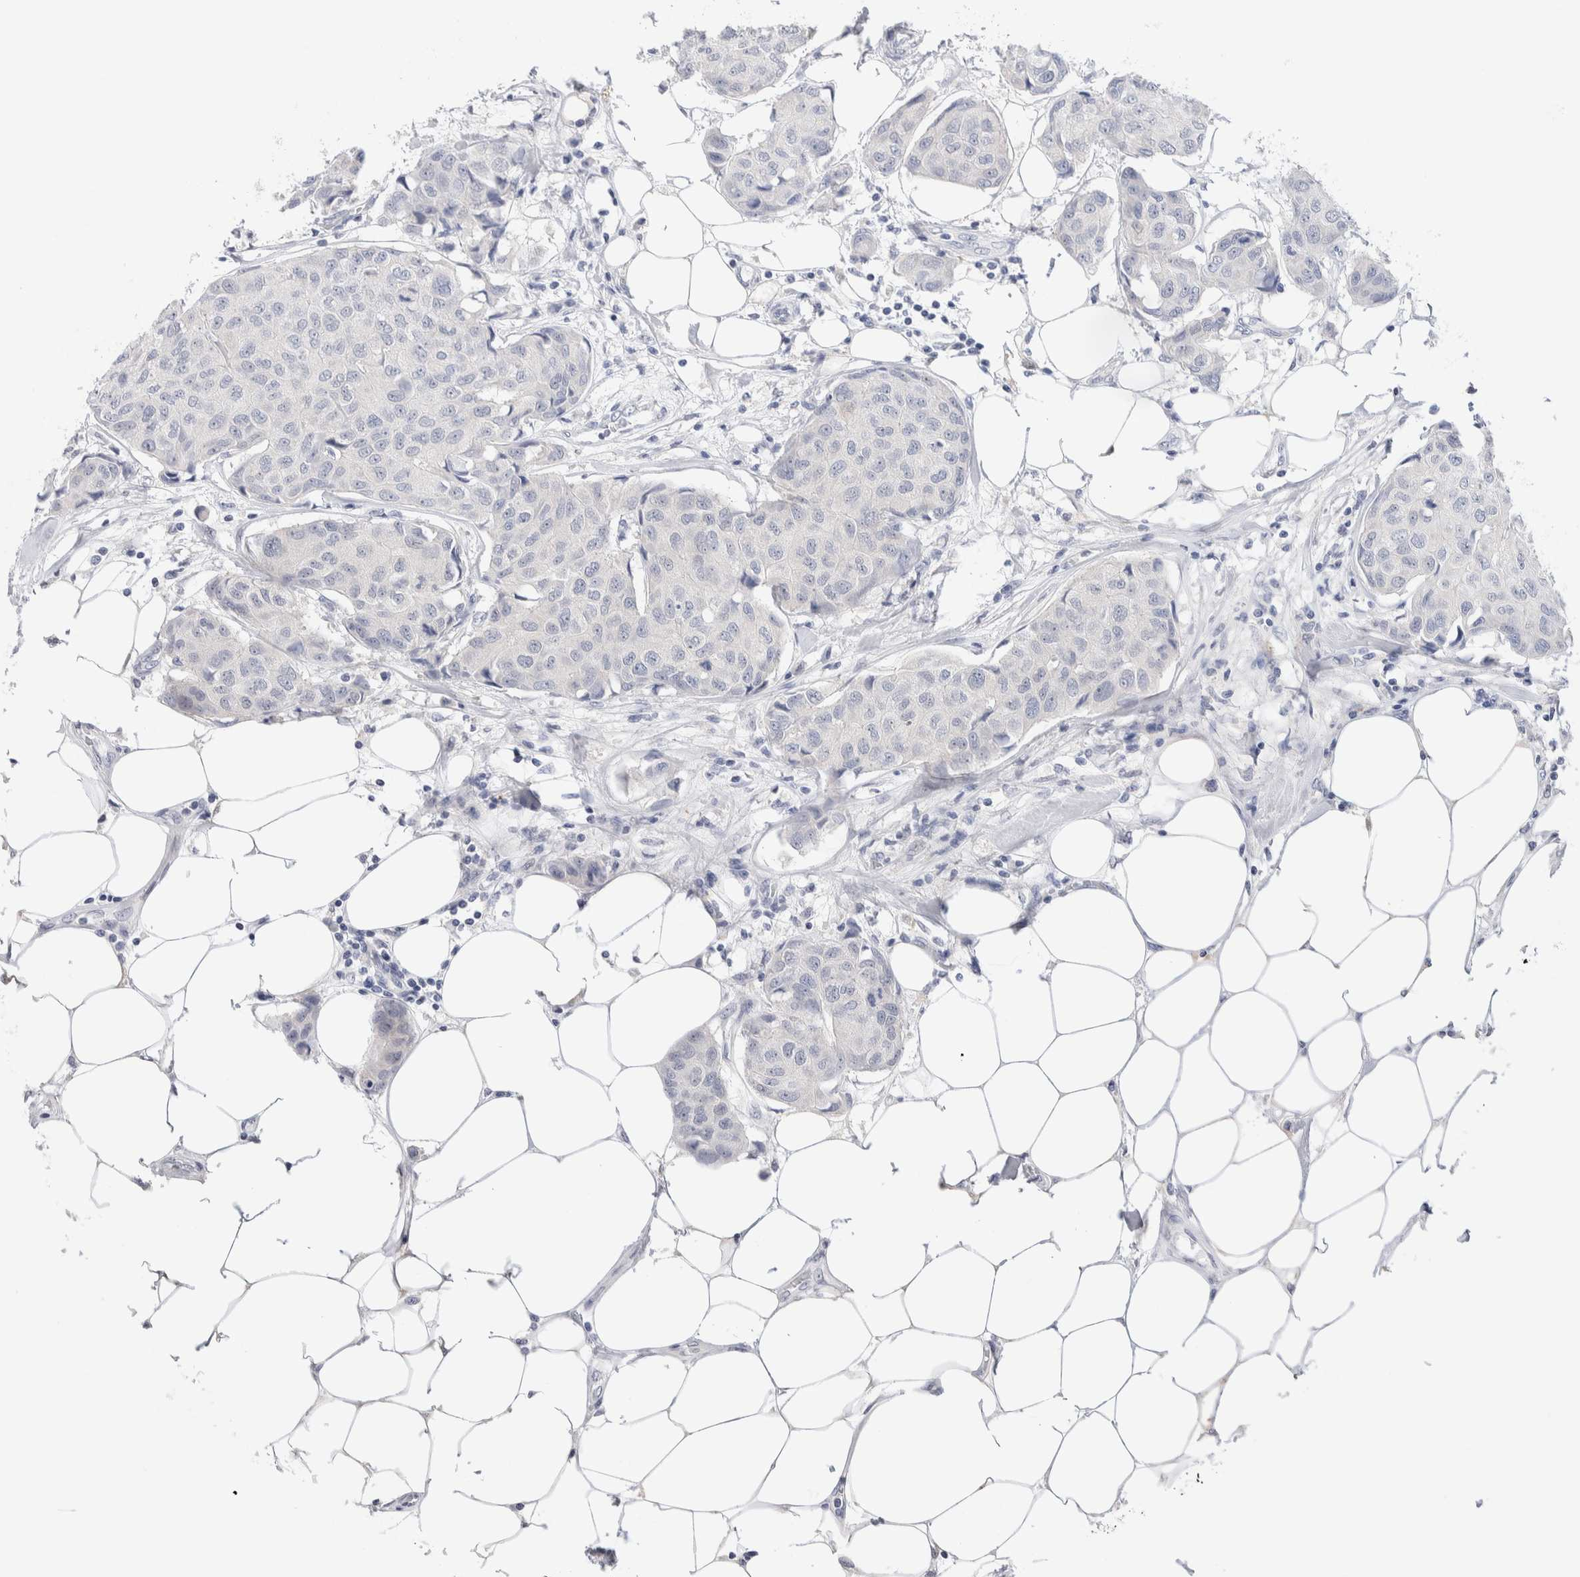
{"staining": {"intensity": "negative", "quantity": "none", "location": "none"}, "tissue": "breast cancer", "cell_type": "Tumor cells", "image_type": "cancer", "snomed": [{"axis": "morphology", "description": "Duct carcinoma"}, {"axis": "topography", "description": "Breast"}], "caption": "A micrograph of breast cancer stained for a protein reveals no brown staining in tumor cells. (Brightfield microscopy of DAB immunohistochemistry at high magnification).", "gene": "DNAJB6", "patient": {"sex": "female", "age": 80}}